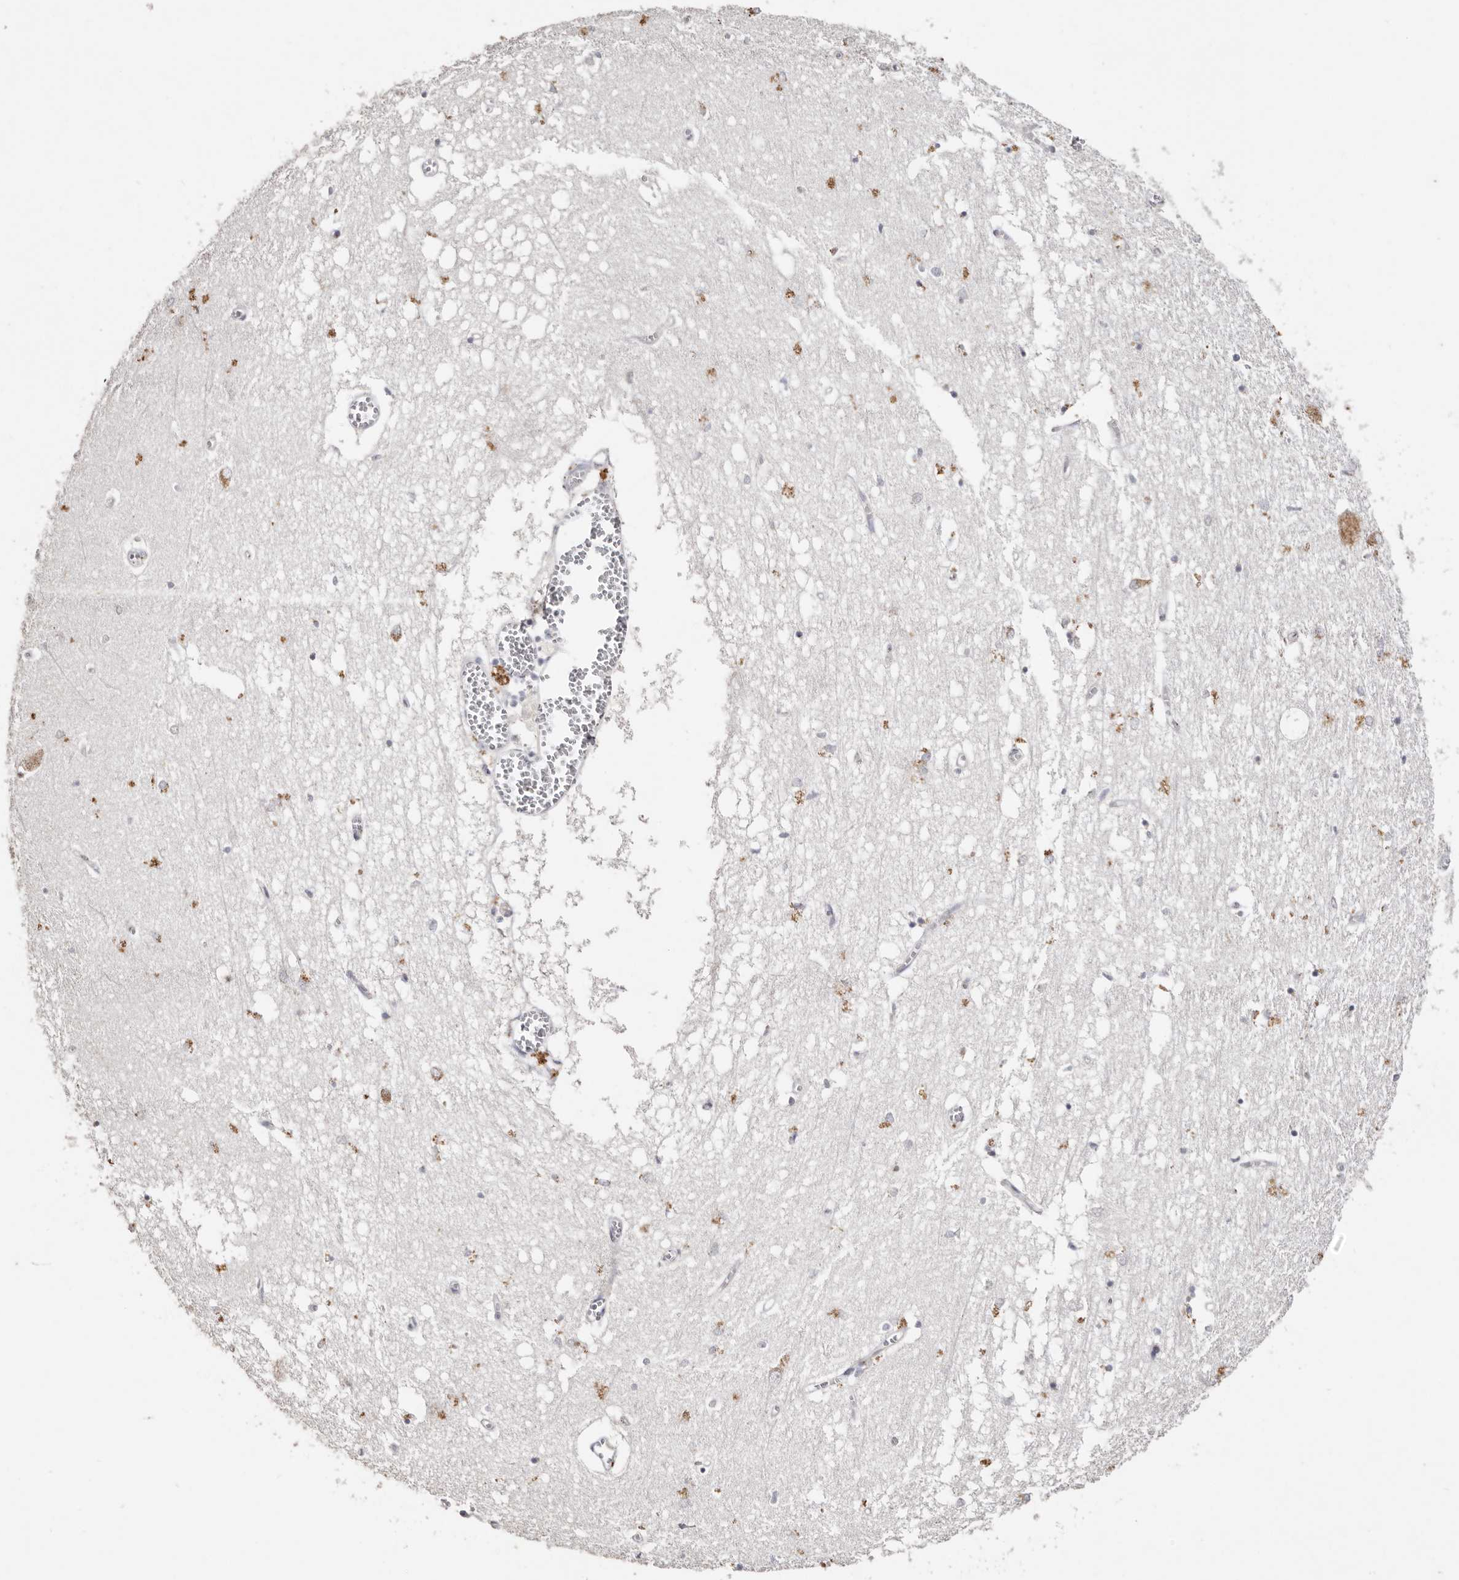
{"staining": {"intensity": "moderate", "quantity": "<25%", "location": "cytoplasmic/membranous"}, "tissue": "hippocampus", "cell_type": "Glial cells", "image_type": "normal", "snomed": [{"axis": "morphology", "description": "Normal tissue, NOS"}, {"axis": "topography", "description": "Hippocampus"}], "caption": "Glial cells demonstrate low levels of moderate cytoplasmic/membranous expression in approximately <25% of cells in unremarkable hippocampus.", "gene": "LGALS7B", "patient": {"sex": "male", "age": 70}}